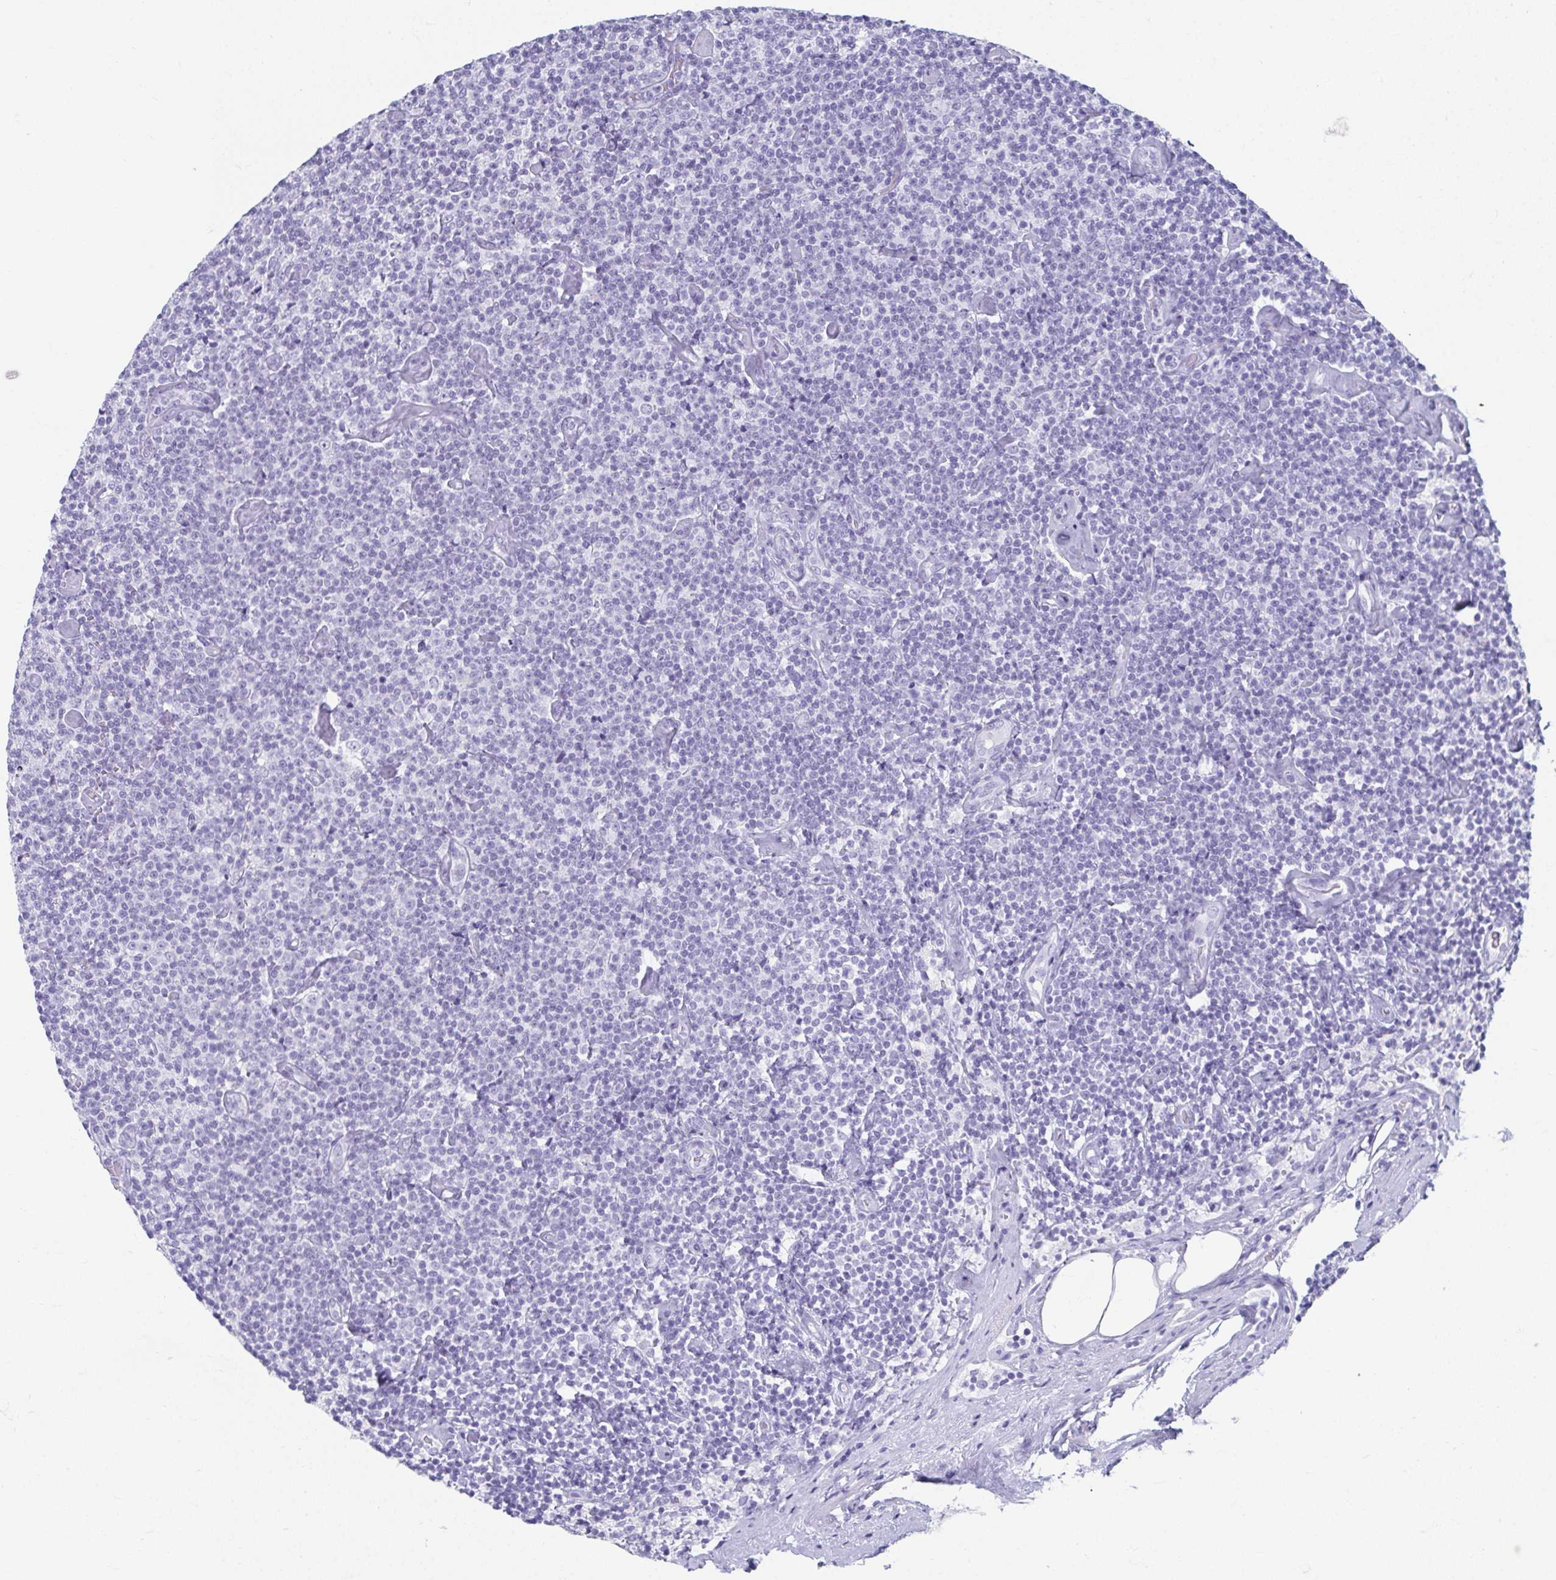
{"staining": {"intensity": "negative", "quantity": "none", "location": "none"}, "tissue": "lymphoma", "cell_type": "Tumor cells", "image_type": "cancer", "snomed": [{"axis": "morphology", "description": "Malignant lymphoma, non-Hodgkin's type, Low grade"}, {"axis": "topography", "description": "Lymph node"}], "caption": "Immunohistochemical staining of human lymphoma displays no significant expression in tumor cells. (Brightfield microscopy of DAB IHC at high magnification).", "gene": "GHRL", "patient": {"sex": "male", "age": 81}}